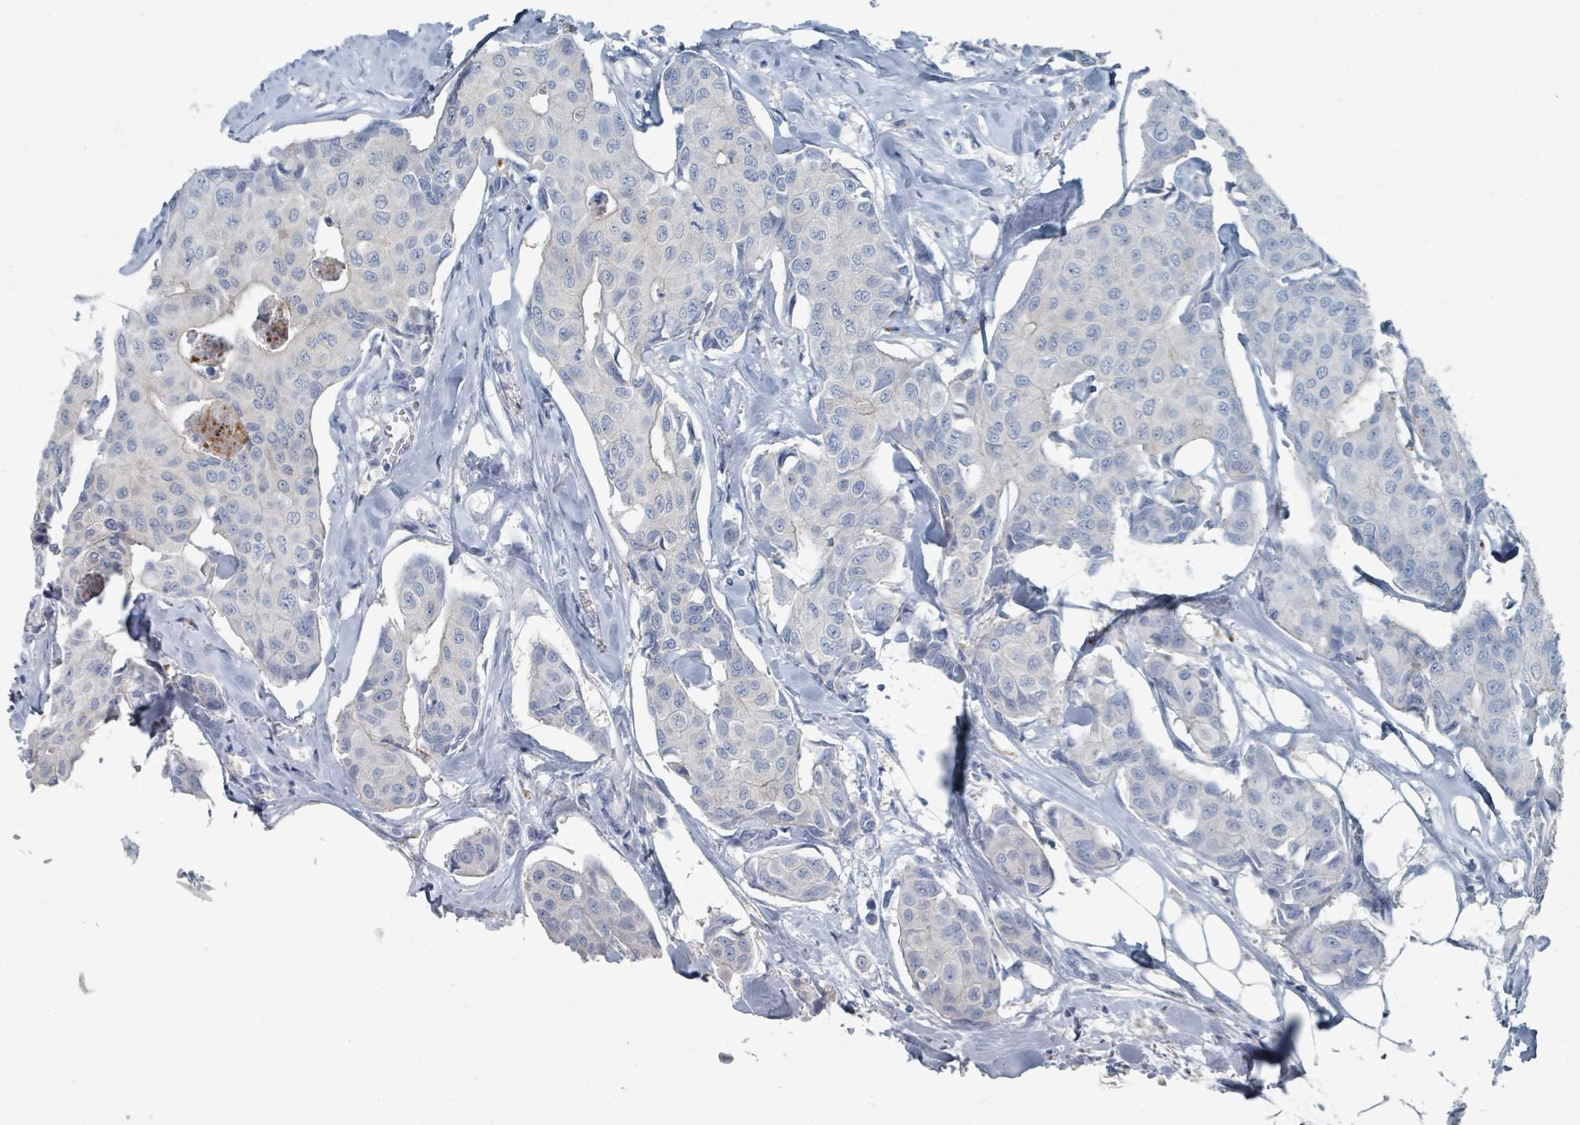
{"staining": {"intensity": "negative", "quantity": "none", "location": "none"}, "tissue": "breast cancer", "cell_type": "Tumor cells", "image_type": "cancer", "snomed": [{"axis": "morphology", "description": "Duct carcinoma"}, {"axis": "topography", "description": "Breast"}], "caption": "High power microscopy image of an immunohistochemistry micrograph of breast cancer, revealing no significant expression in tumor cells. Nuclei are stained in blue.", "gene": "GAMT", "patient": {"sex": "female", "age": 80}}